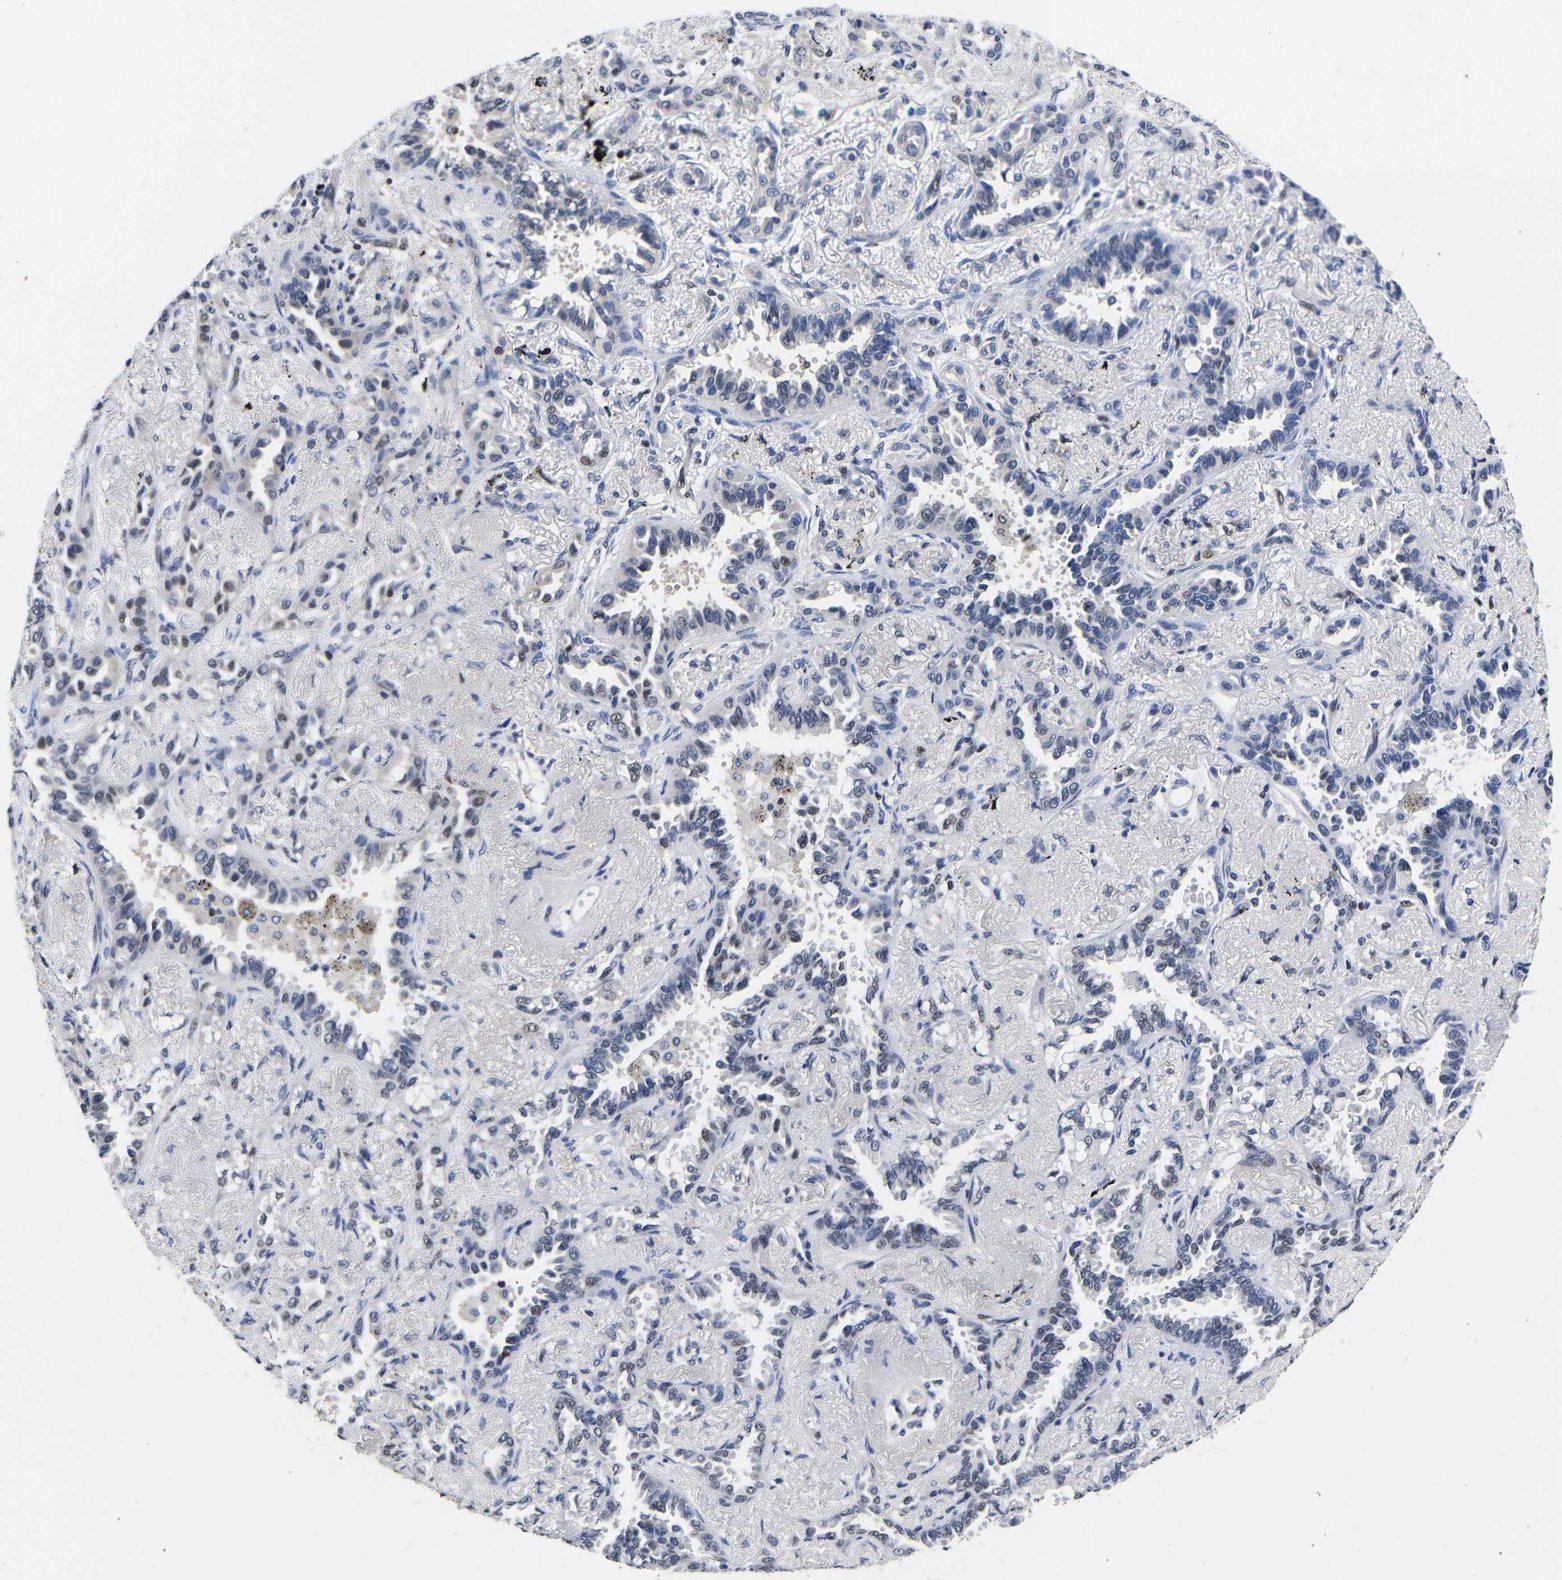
{"staining": {"intensity": "weak", "quantity": "<25%", "location": "nuclear"}, "tissue": "lung cancer", "cell_type": "Tumor cells", "image_type": "cancer", "snomed": [{"axis": "morphology", "description": "Adenocarcinoma, NOS"}, {"axis": "topography", "description": "Lung"}], "caption": "Lung cancer (adenocarcinoma) was stained to show a protein in brown. There is no significant staining in tumor cells.", "gene": "PTRHD1", "patient": {"sex": "male", "age": 59}}